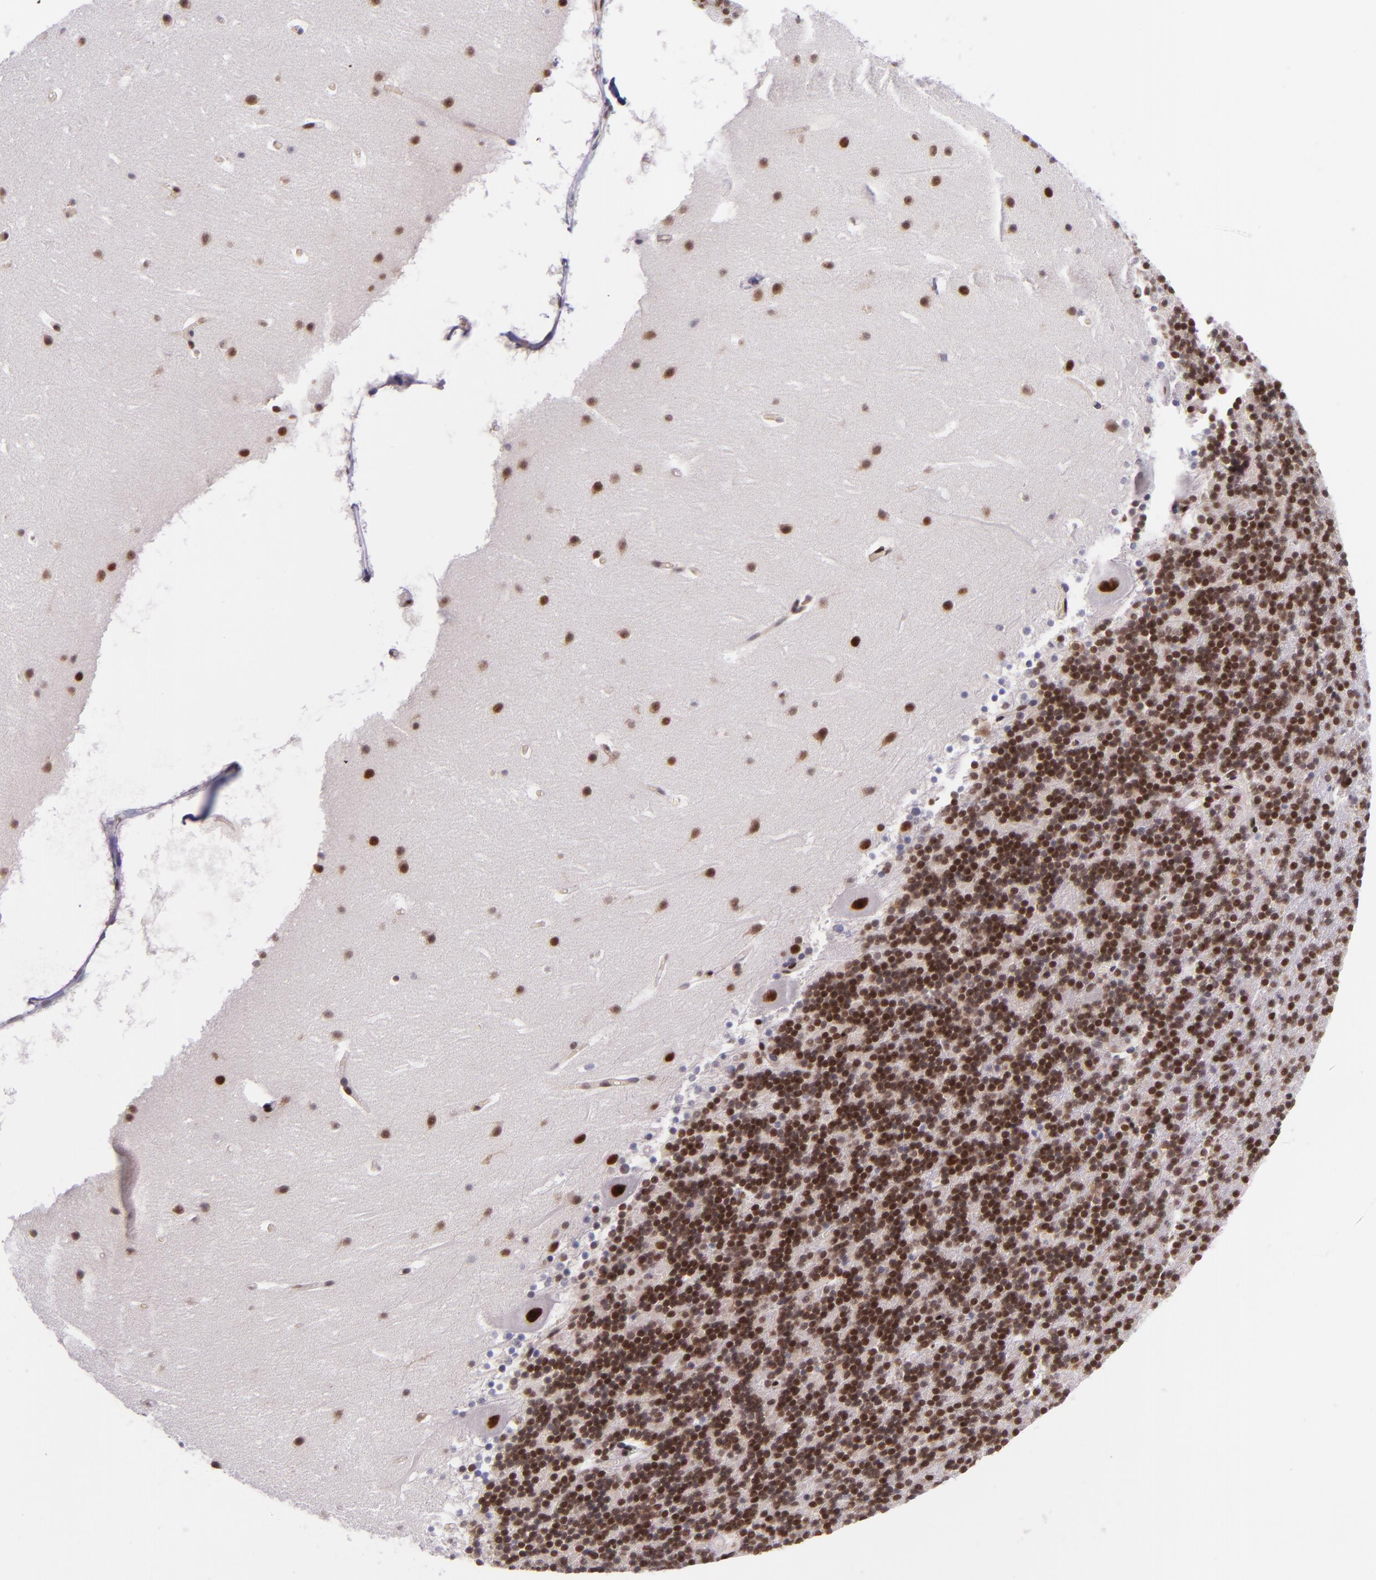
{"staining": {"intensity": "strong", "quantity": ">75%", "location": "nuclear"}, "tissue": "cerebellum", "cell_type": "Cells in granular layer", "image_type": "normal", "snomed": [{"axis": "morphology", "description": "Normal tissue, NOS"}, {"axis": "topography", "description": "Cerebellum"}], "caption": "An image of human cerebellum stained for a protein demonstrates strong nuclear brown staining in cells in granular layer. Nuclei are stained in blue.", "gene": "GPKOW", "patient": {"sex": "male", "age": 45}}